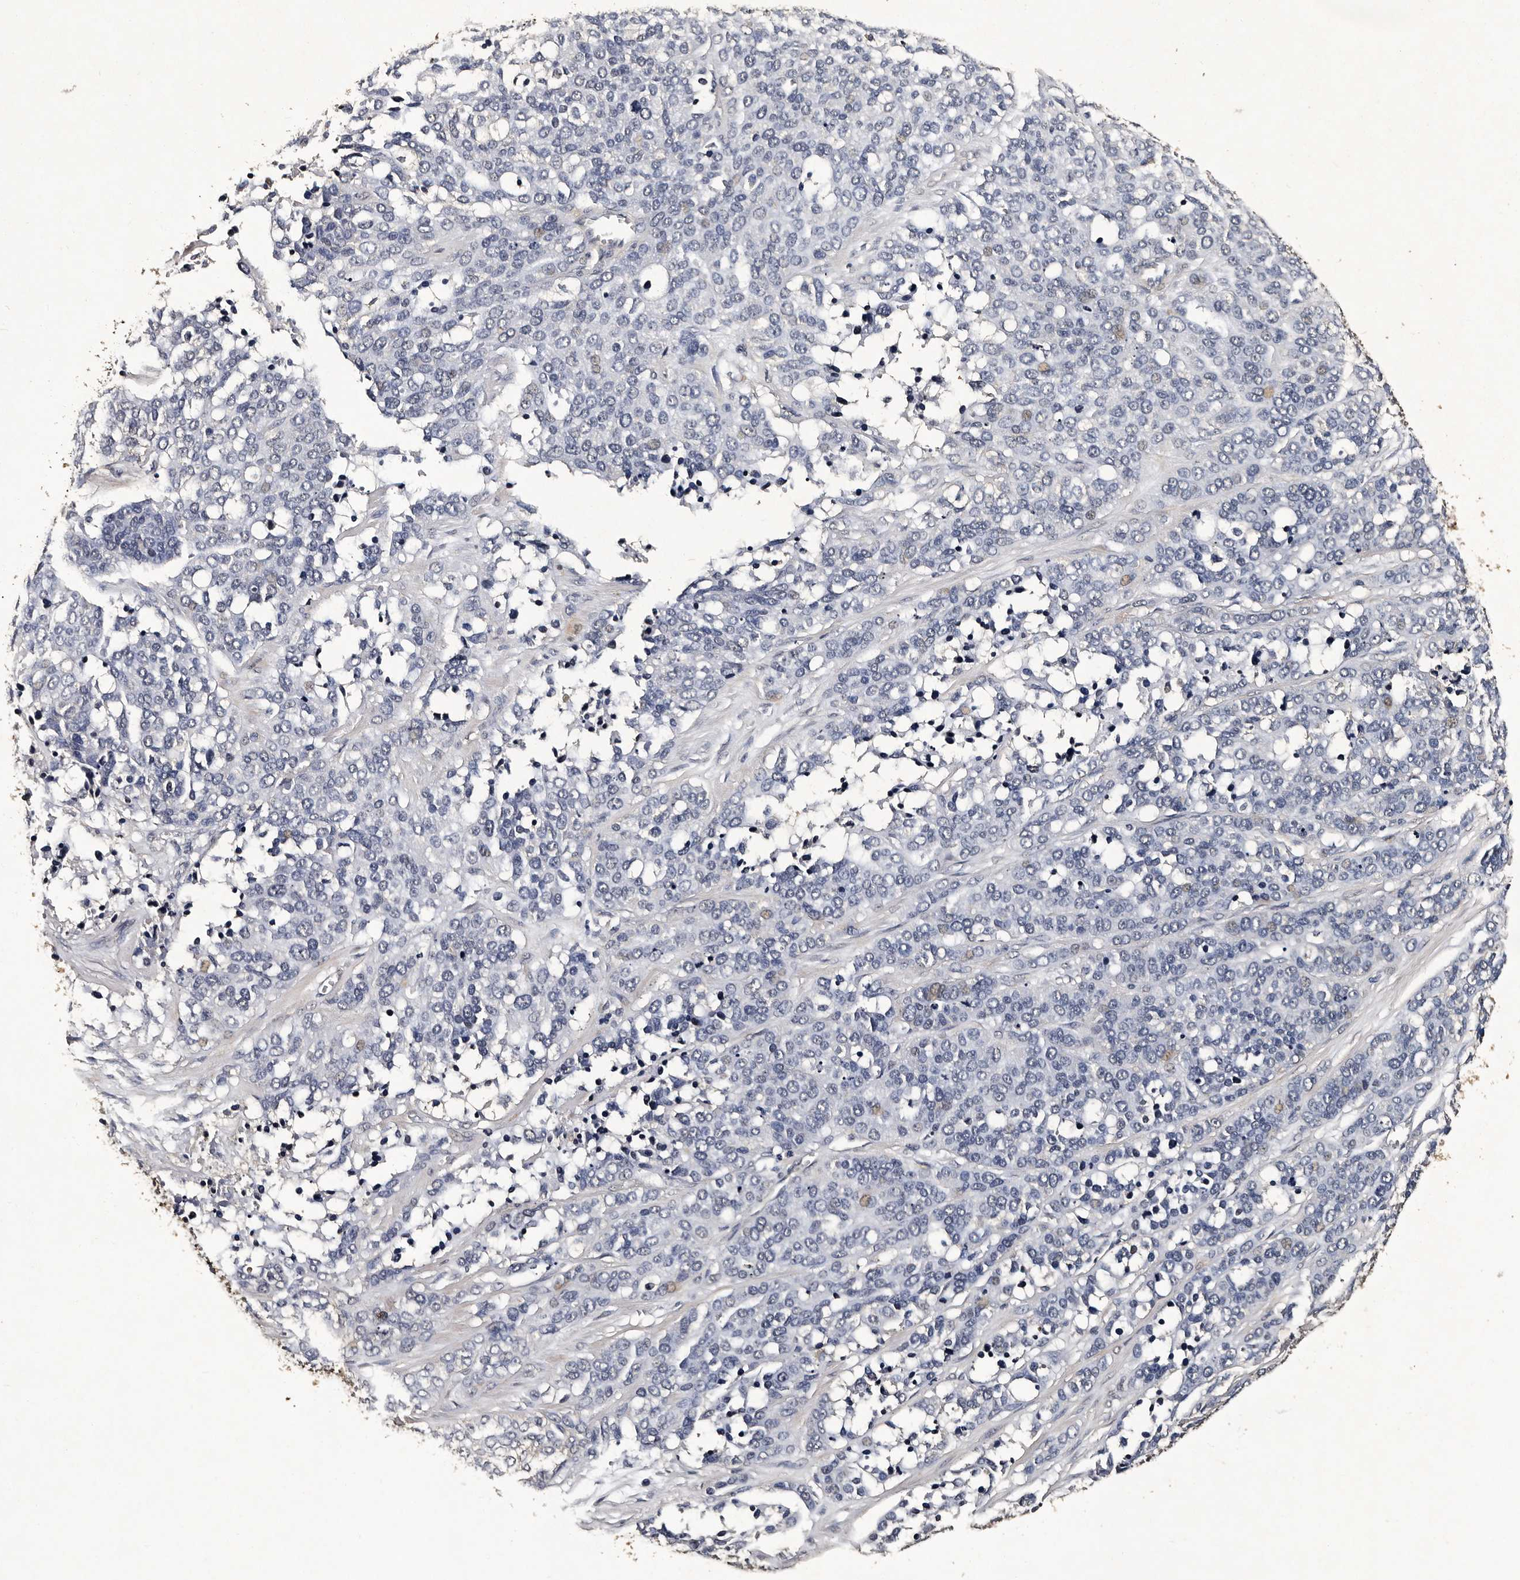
{"staining": {"intensity": "negative", "quantity": "none", "location": "none"}, "tissue": "ovarian cancer", "cell_type": "Tumor cells", "image_type": "cancer", "snomed": [{"axis": "morphology", "description": "Cystadenocarcinoma, serous, NOS"}, {"axis": "topography", "description": "Ovary"}], "caption": "IHC of serous cystadenocarcinoma (ovarian) displays no staining in tumor cells.", "gene": "CPNE3", "patient": {"sex": "female", "age": 44}}